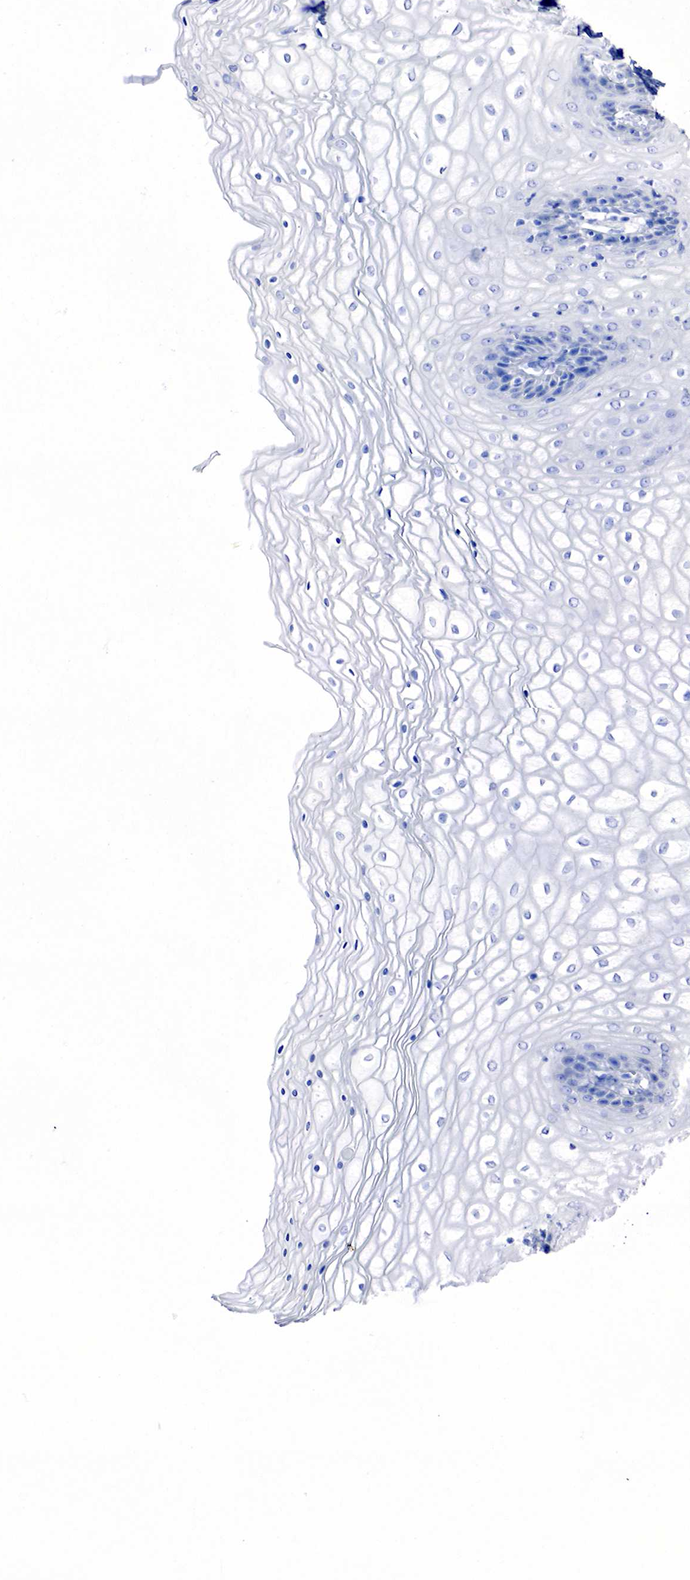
{"staining": {"intensity": "negative", "quantity": "none", "location": "none"}, "tissue": "vagina", "cell_type": "Squamous epithelial cells", "image_type": "normal", "snomed": [{"axis": "morphology", "description": "Normal tissue, NOS"}, {"axis": "topography", "description": "Vagina"}], "caption": "A high-resolution histopathology image shows IHC staining of unremarkable vagina, which demonstrates no significant expression in squamous epithelial cells.", "gene": "CHGA", "patient": {"sex": "female", "age": 34}}